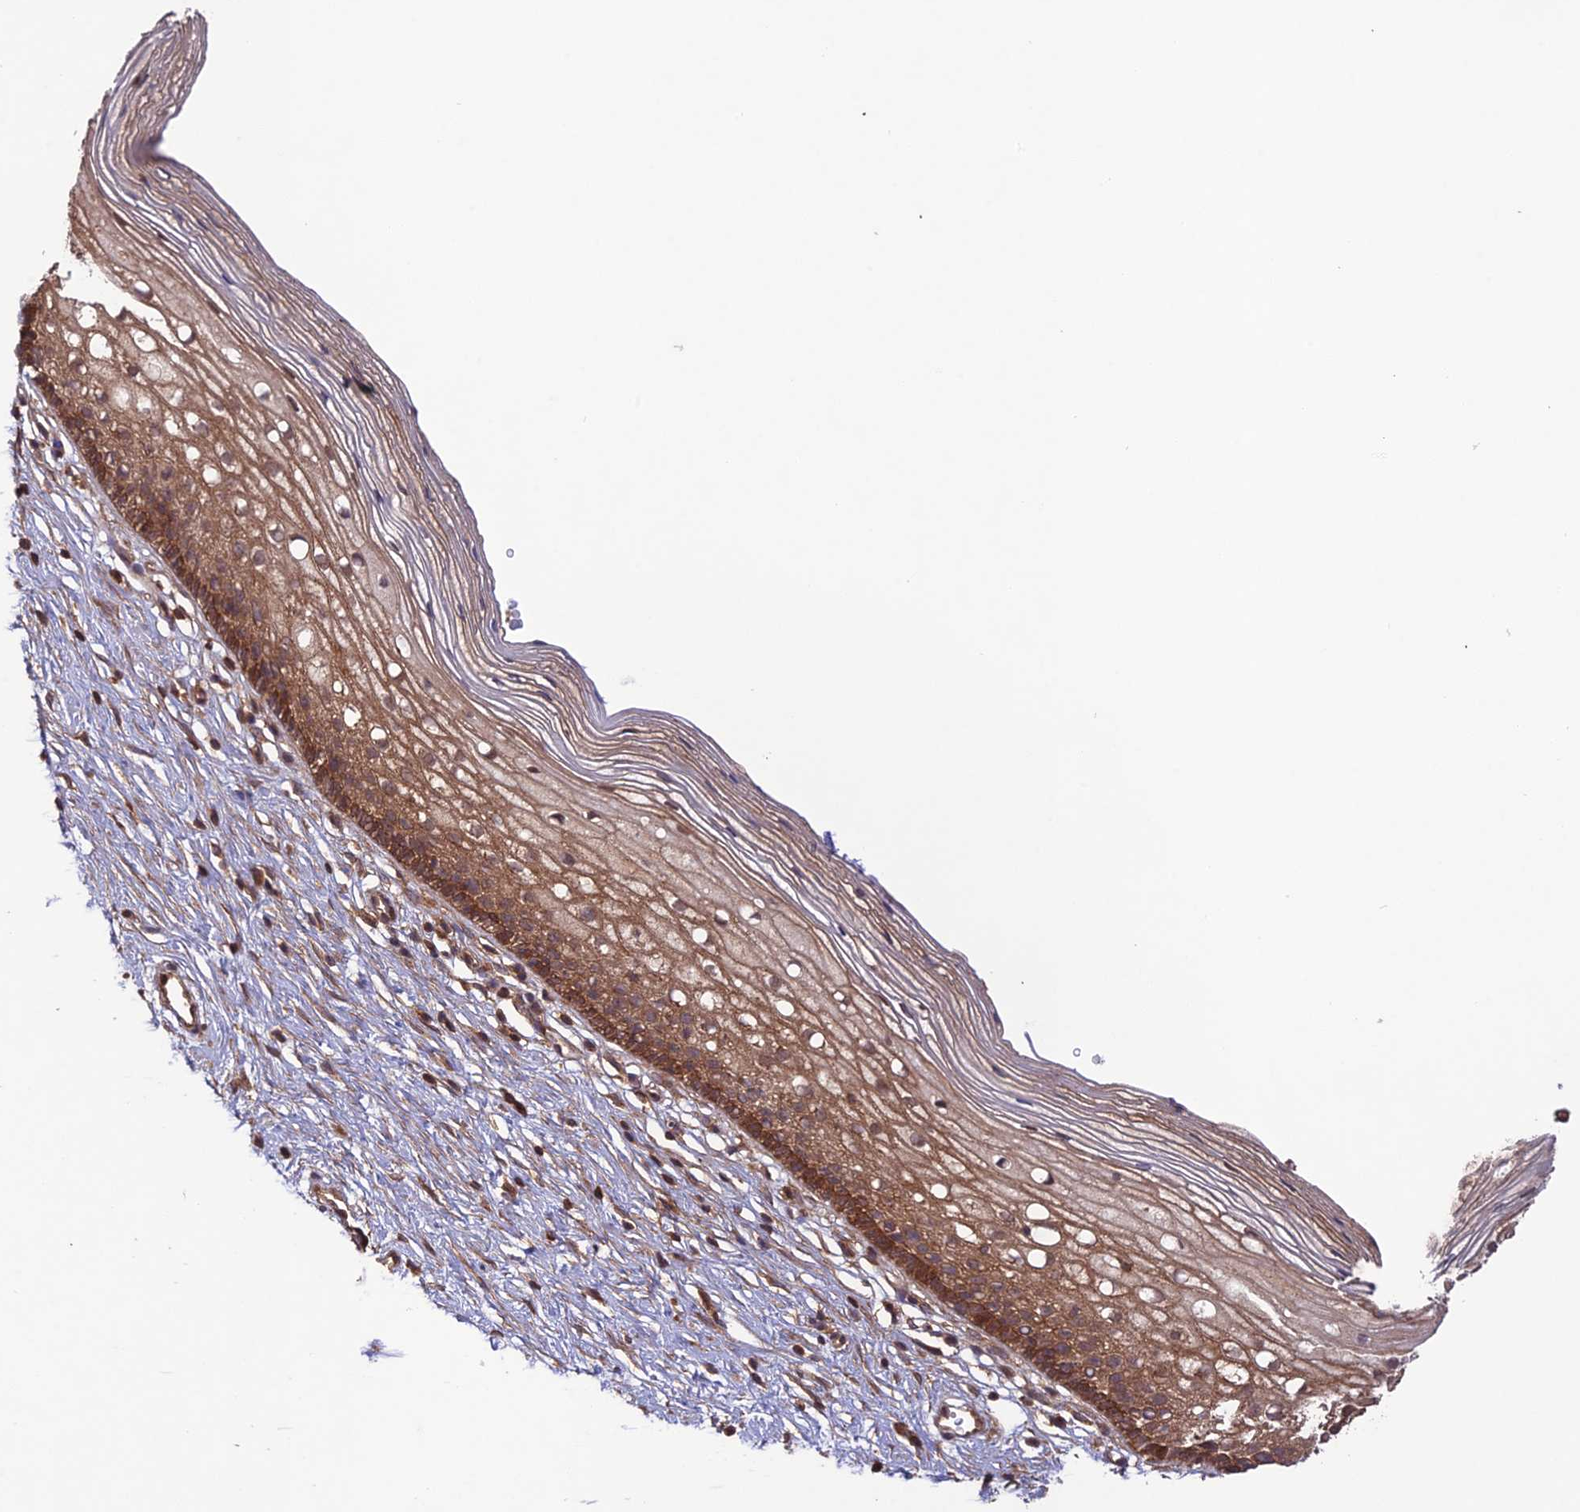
{"staining": {"intensity": "moderate", "quantity": ">75%", "location": "cytoplasmic/membranous"}, "tissue": "cervix", "cell_type": "Glandular cells", "image_type": "normal", "snomed": [{"axis": "morphology", "description": "Normal tissue, NOS"}, {"axis": "topography", "description": "Cervix"}], "caption": "Immunohistochemistry micrograph of unremarkable cervix stained for a protein (brown), which displays medium levels of moderate cytoplasmic/membranous staining in approximately >75% of glandular cells.", "gene": "FCHSD1", "patient": {"sex": "female", "age": 27}}